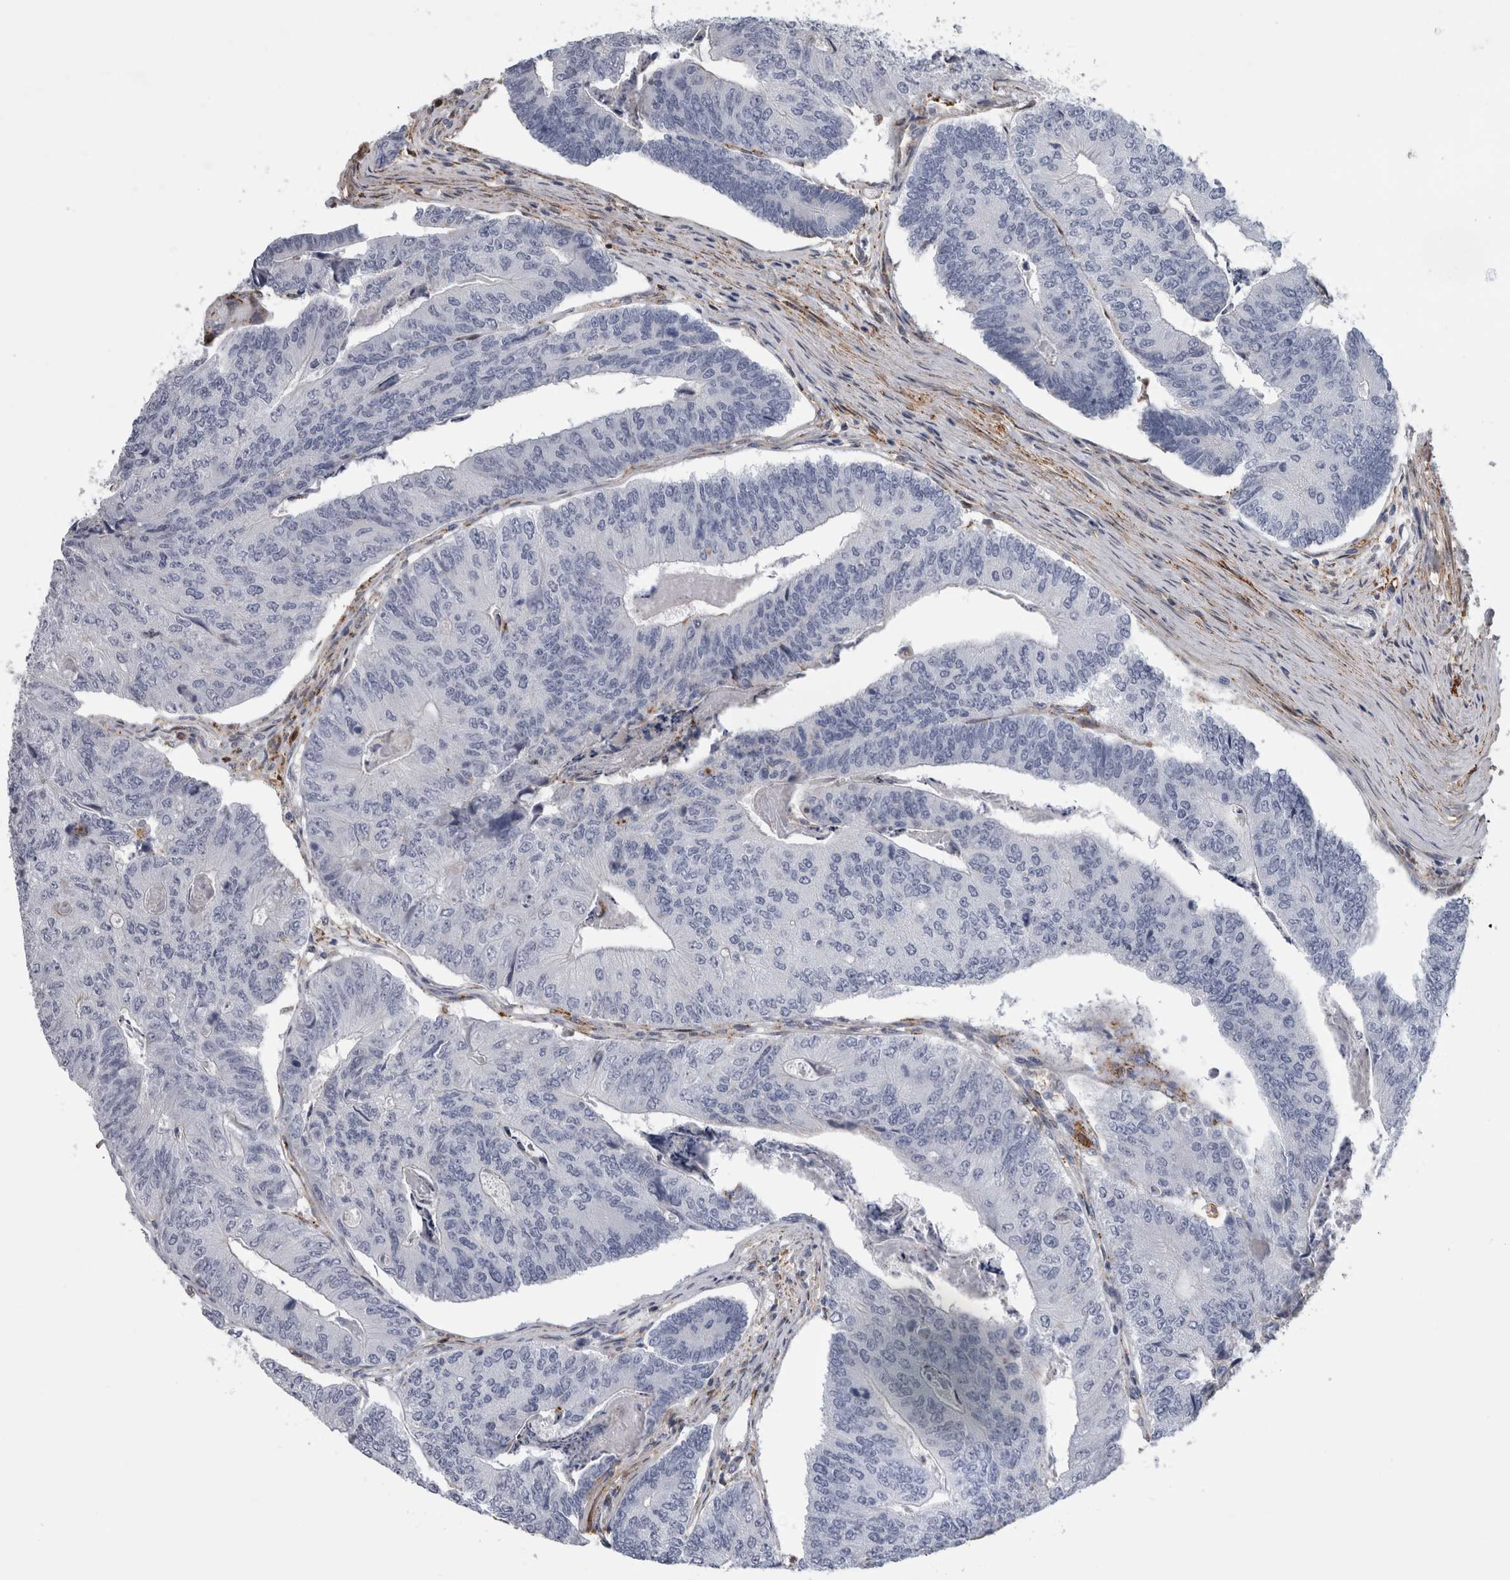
{"staining": {"intensity": "negative", "quantity": "none", "location": "none"}, "tissue": "colorectal cancer", "cell_type": "Tumor cells", "image_type": "cancer", "snomed": [{"axis": "morphology", "description": "Adenocarcinoma, NOS"}, {"axis": "topography", "description": "Colon"}], "caption": "Colorectal cancer (adenocarcinoma) stained for a protein using immunohistochemistry exhibits no expression tumor cells.", "gene": "DNAJC24", "patient": {"sex": "female", "age": 67}}